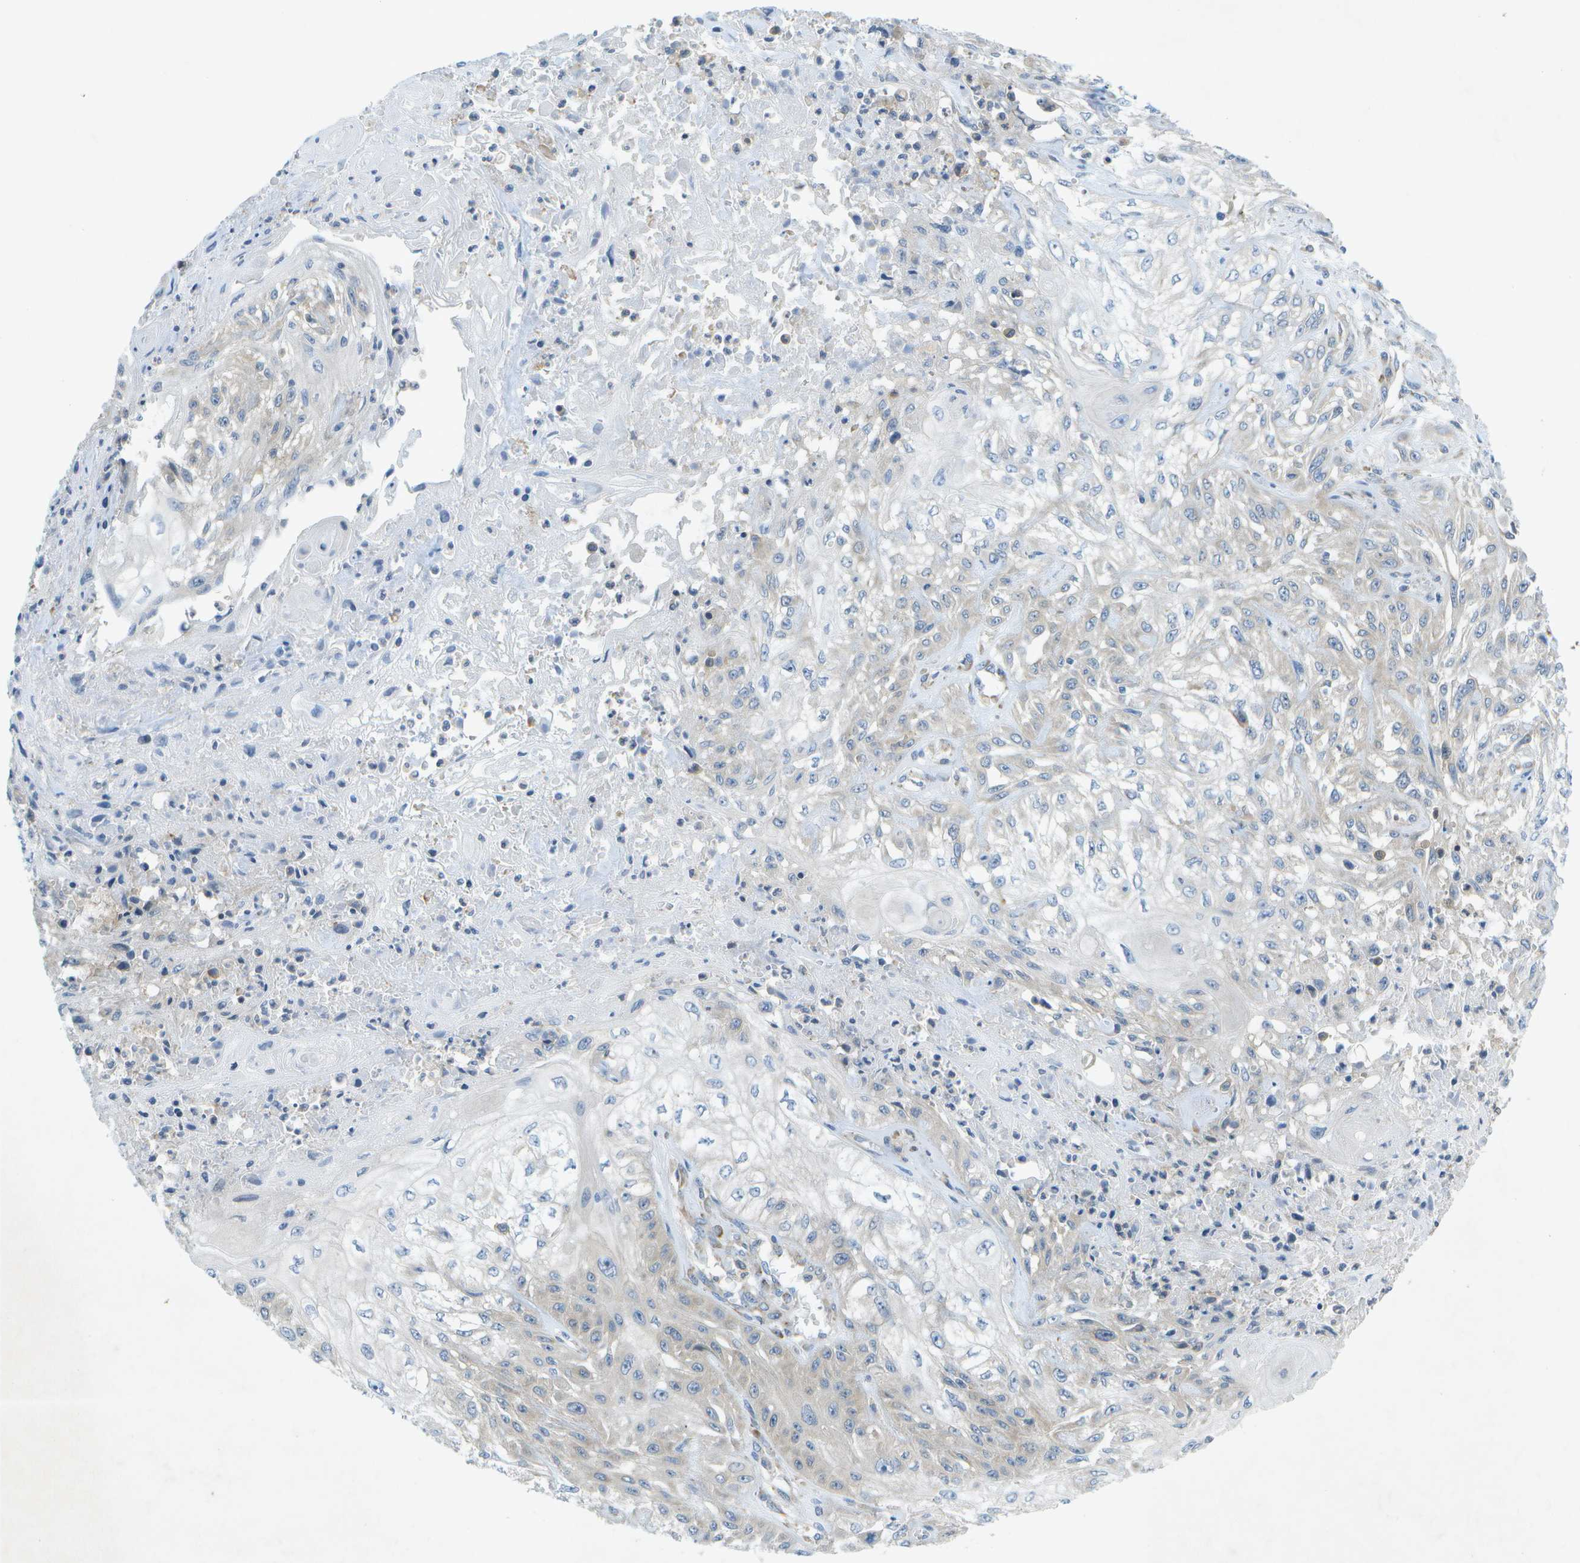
{"staining": {"intensity": "negative", "quantity": "none", "location": "none"}, "tissue": "skin cancer", "cell_type": "Tumor cells", "image_type": "cancer", "snomed": [{"axis": "morphology", "description": "Squamous cell carcinoma, NOS"}, {"axis": "morphology", "description": "Squamous cell carcinoma, metastatic, NOS"}, {"axis": "topography", "description": "Skin"}, {"axis": "topography", "description": "Lymph node"}], "caption": "There is no significant expression in tumor cells of squamous cell carcinoma (skin).", "gene": "WNK2", "patient": {"sex": "male", "age": 75}}